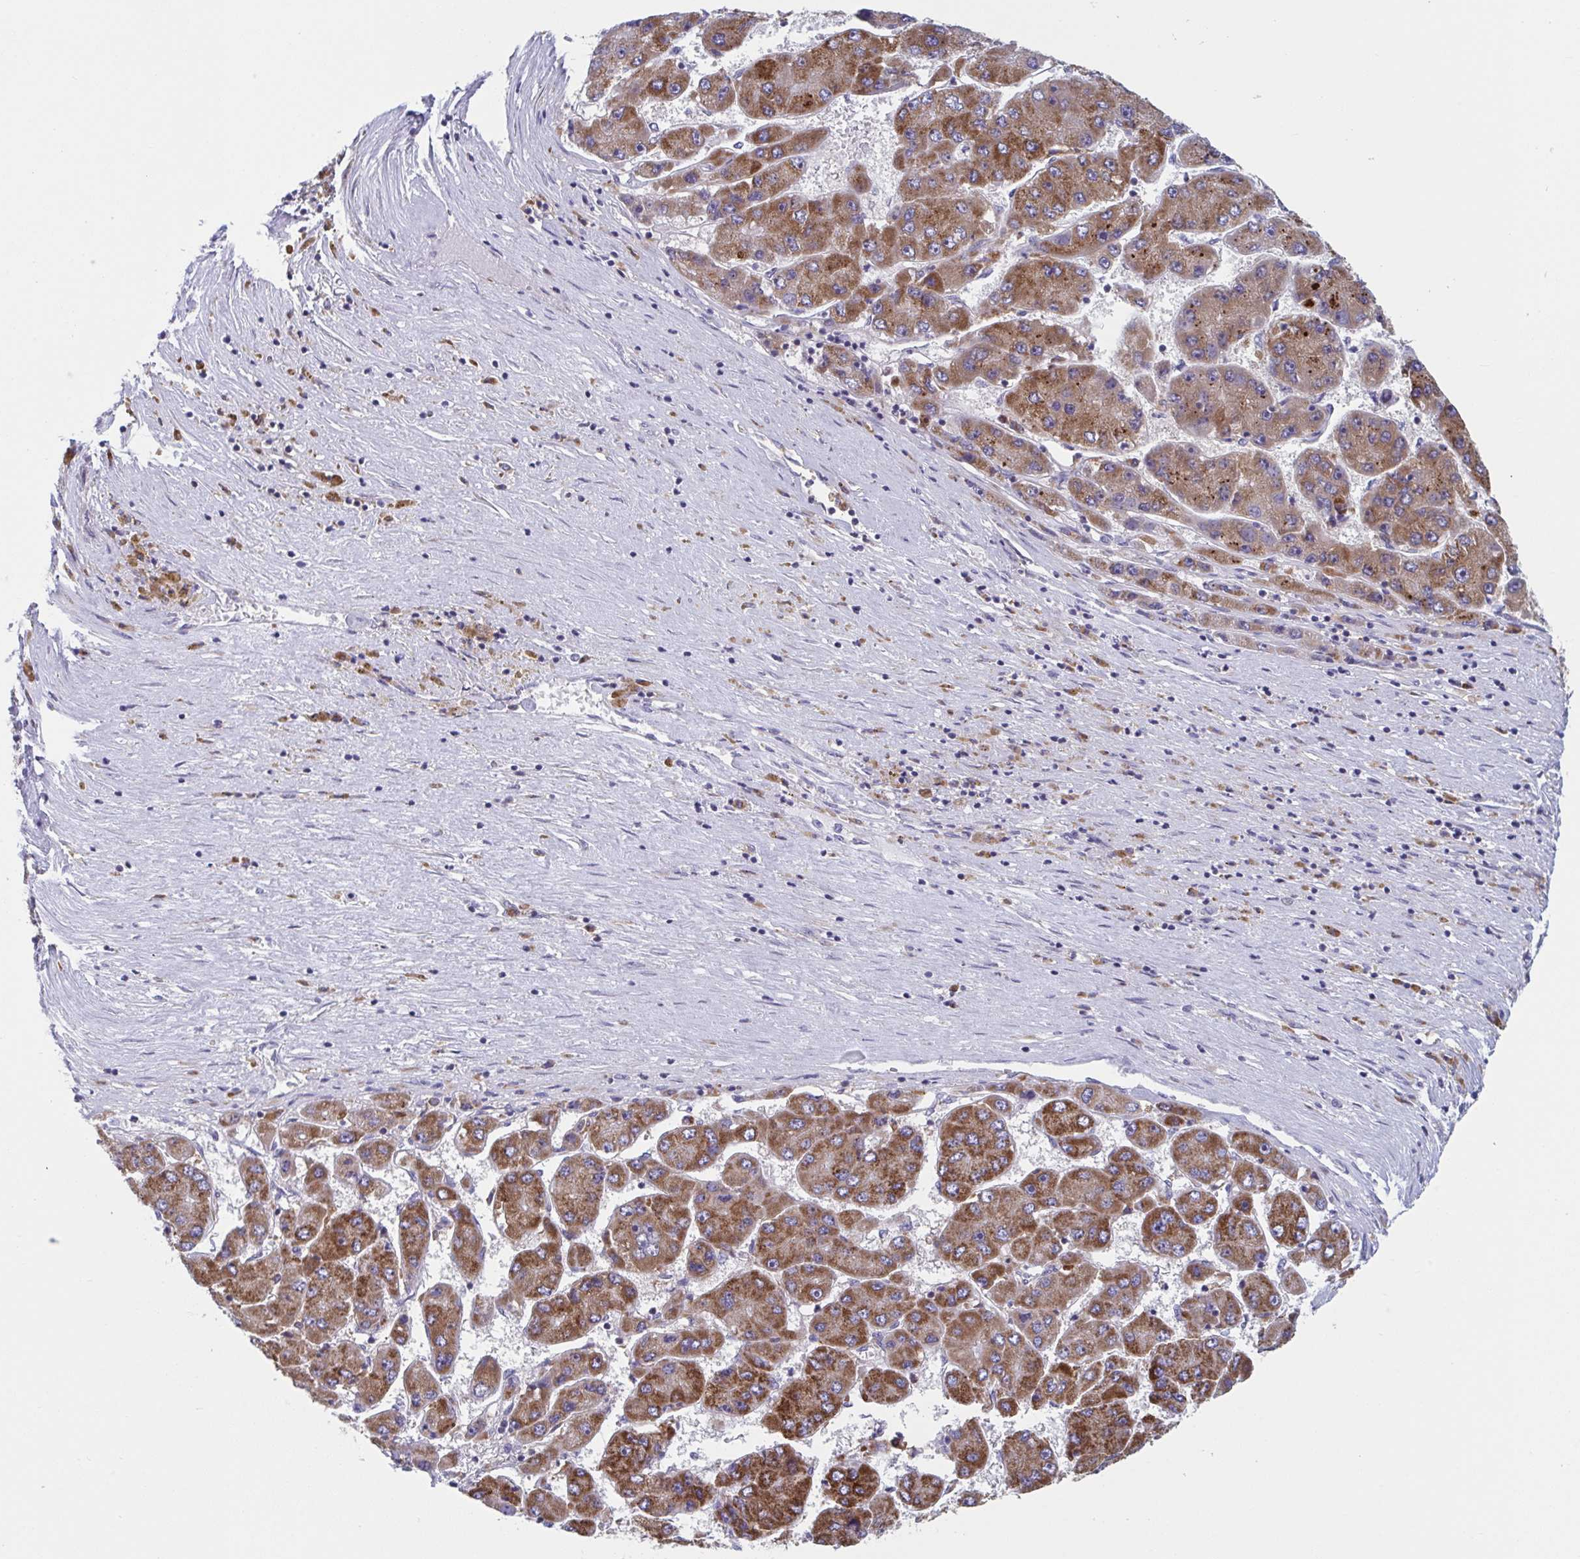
{"staining": {"intensity": "moderate", "quantity": ">75%", "location": "cytoplasmic/membranous"}, "tissue": "liver cancer", "cell_type": "Tumor cells", "image_type": "cancer", "snomed": [{"axis": "morphology", "description": "Carcinoma, Hepatocellular, NOS"}, {"axis": "topography", "description": "Liver"}], "caption": "Protein expression analysis of liver cancer (hepatocellular carcinoma) displays moderate cytoplasmic/membranous expression in about >75% of tumor cells.", "gene": "NIPSNAP1", "patient": {"sex": "female", "age": 61}}